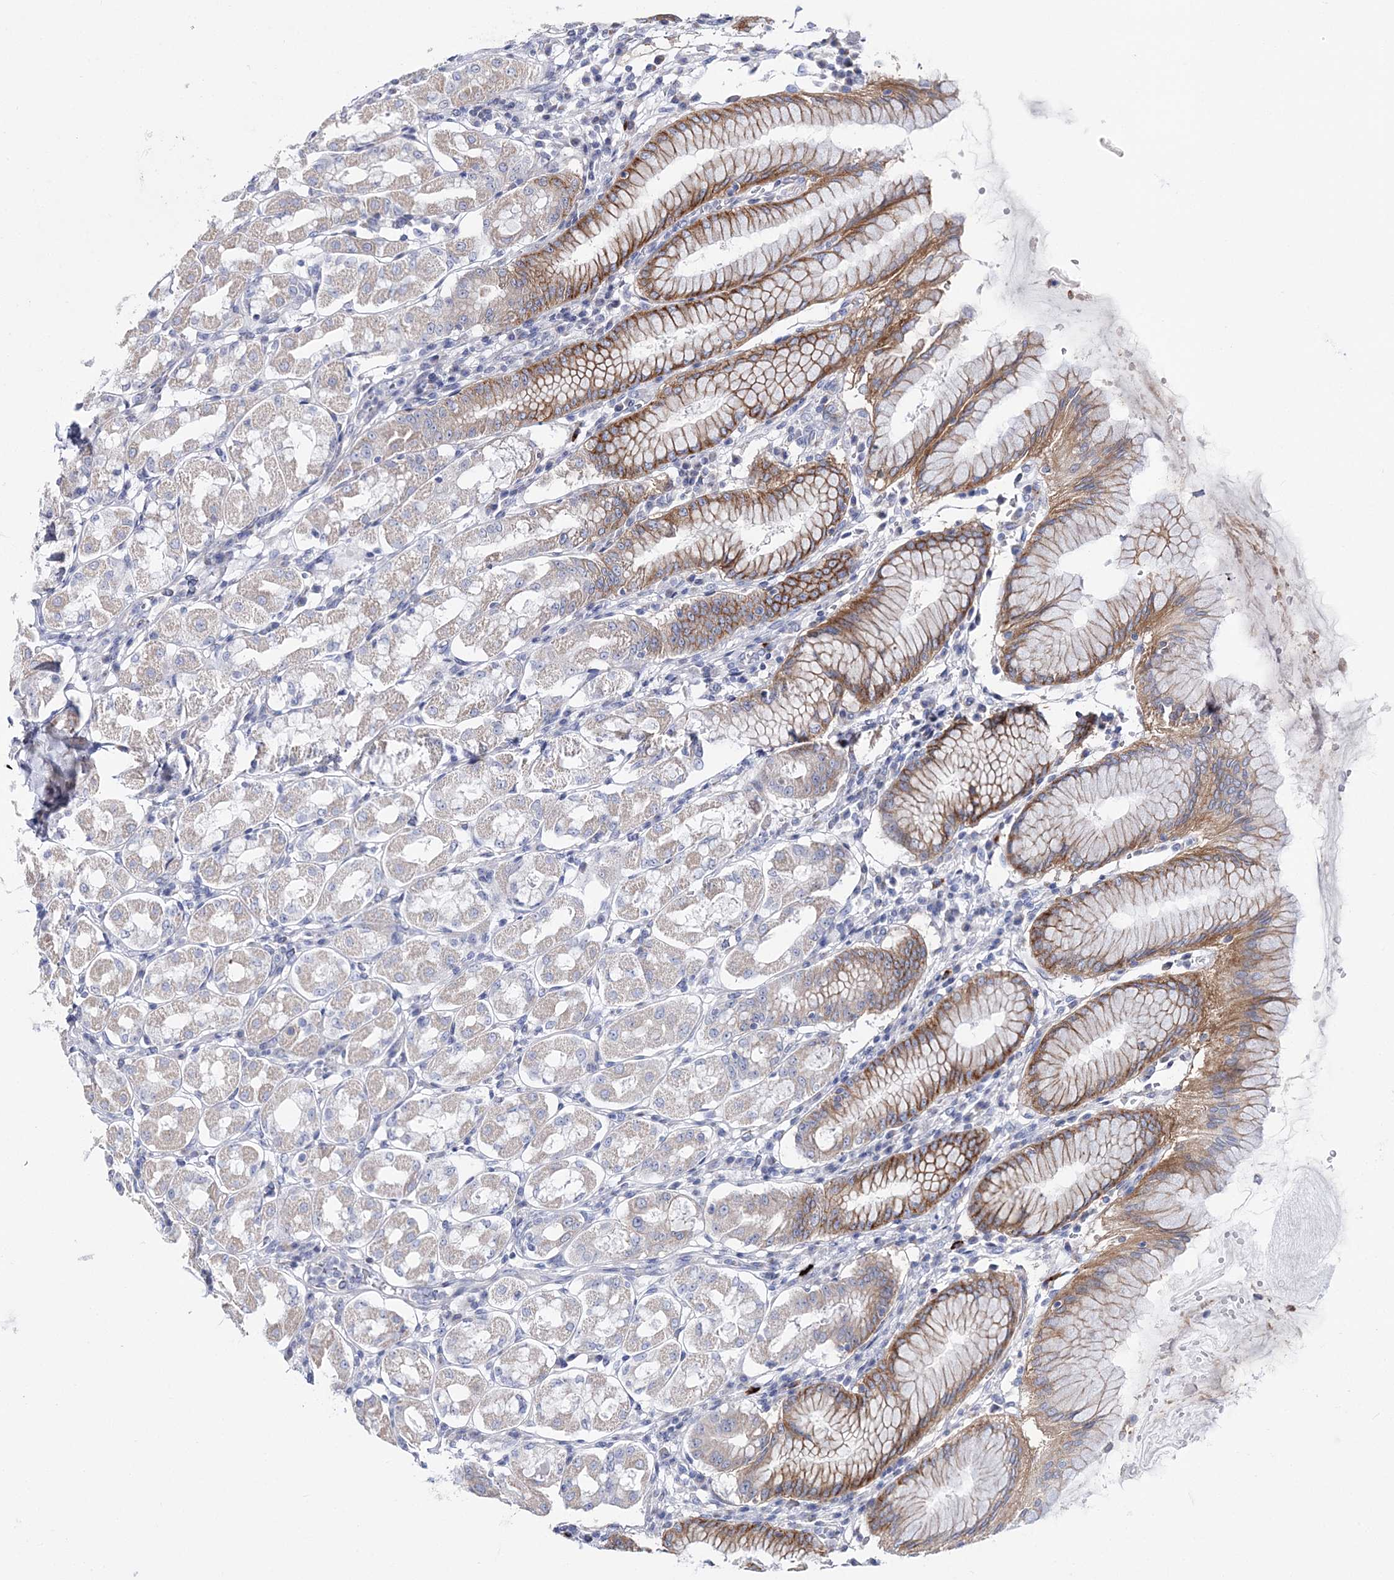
{"staining": {"intensity": "moderate", "quantity": "<25%", "location": "cytoplasmic/membranous"}, "tissue": "stomach", "cell_type": "Glandular cells", "image_type": "normal", "snomed": [{"axis": "morphology", "description": "Normal tissue, NOS"}, {"axis": "topography", "description": "Stomach"}, {"axis": "topography", "description": "Stomach, lower"}], "caption": "Stomach stained with IHC reveals moderate cytoplasmic/membranous expression in approximately <25% of glandular cells.", "gene": "ANO1", "patient": {"sex": "female", "age": 56}}